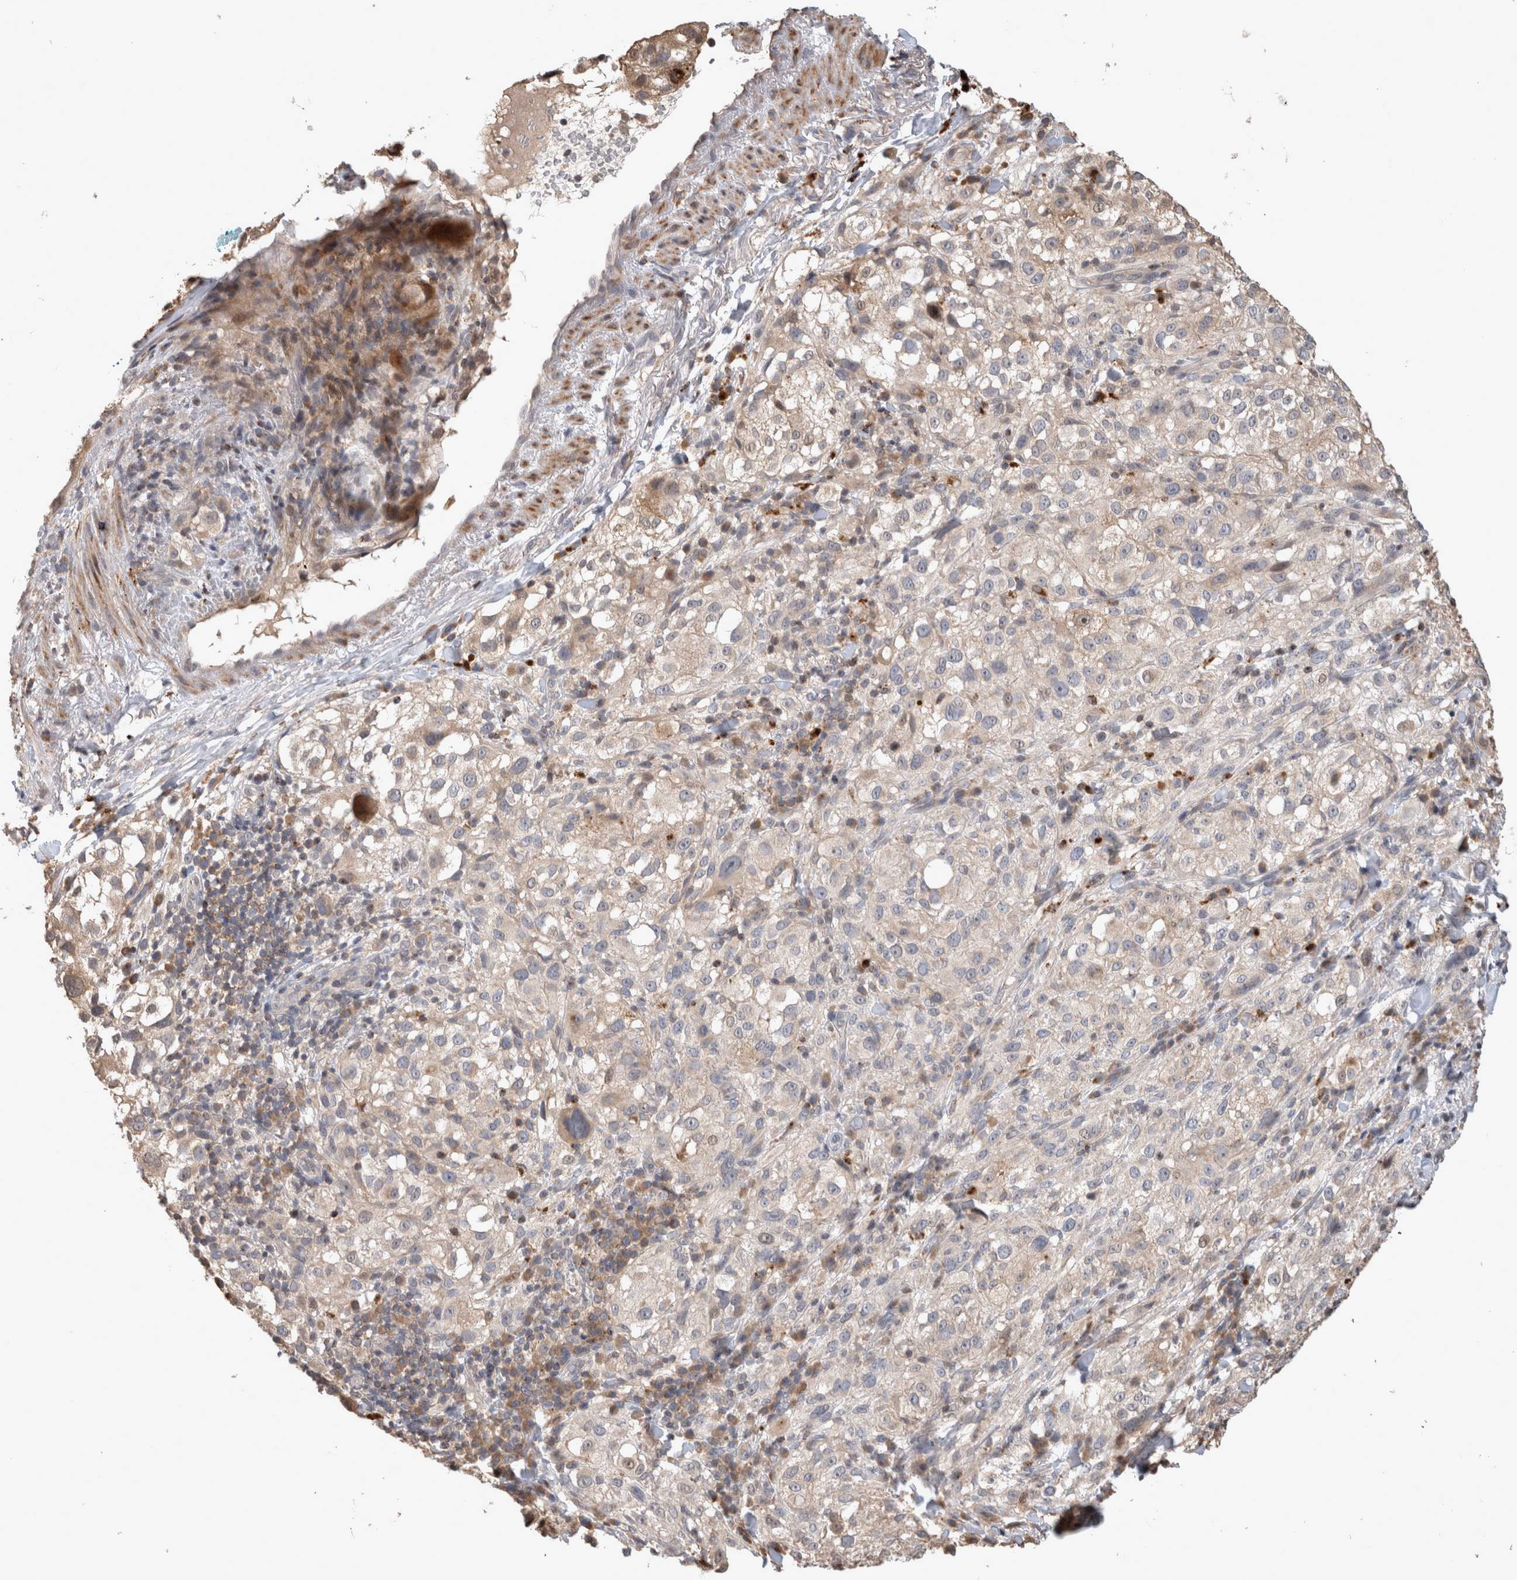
{"staining": {"intensity": "weak", "quantity": "25%-75%", "location": "cytoplasmic/membranous"}, "tissue": "melanoma", "cell_type": "Tumor cells", "image_type": "cancer", "snomed": [{"axis": "morphology", "description": "Necrosis, NOS"}, {"axis": "morphology", "description": "Malignant melanoma, NOS"}, {"axis": "topography", "description": "Skin"}], "caption": "Melanoma was stained to show a protein in brown. There is low levels of weak cytoplasmic/membranous expression in approximately 25%-75% of tumor cells. The staining was performed using DAB, with brown indicating positive protein expression. Nuclei are stained blue with hematoxylin.", "gene": "SERAC1", "patient": {"sex": "female", "age": 87}}